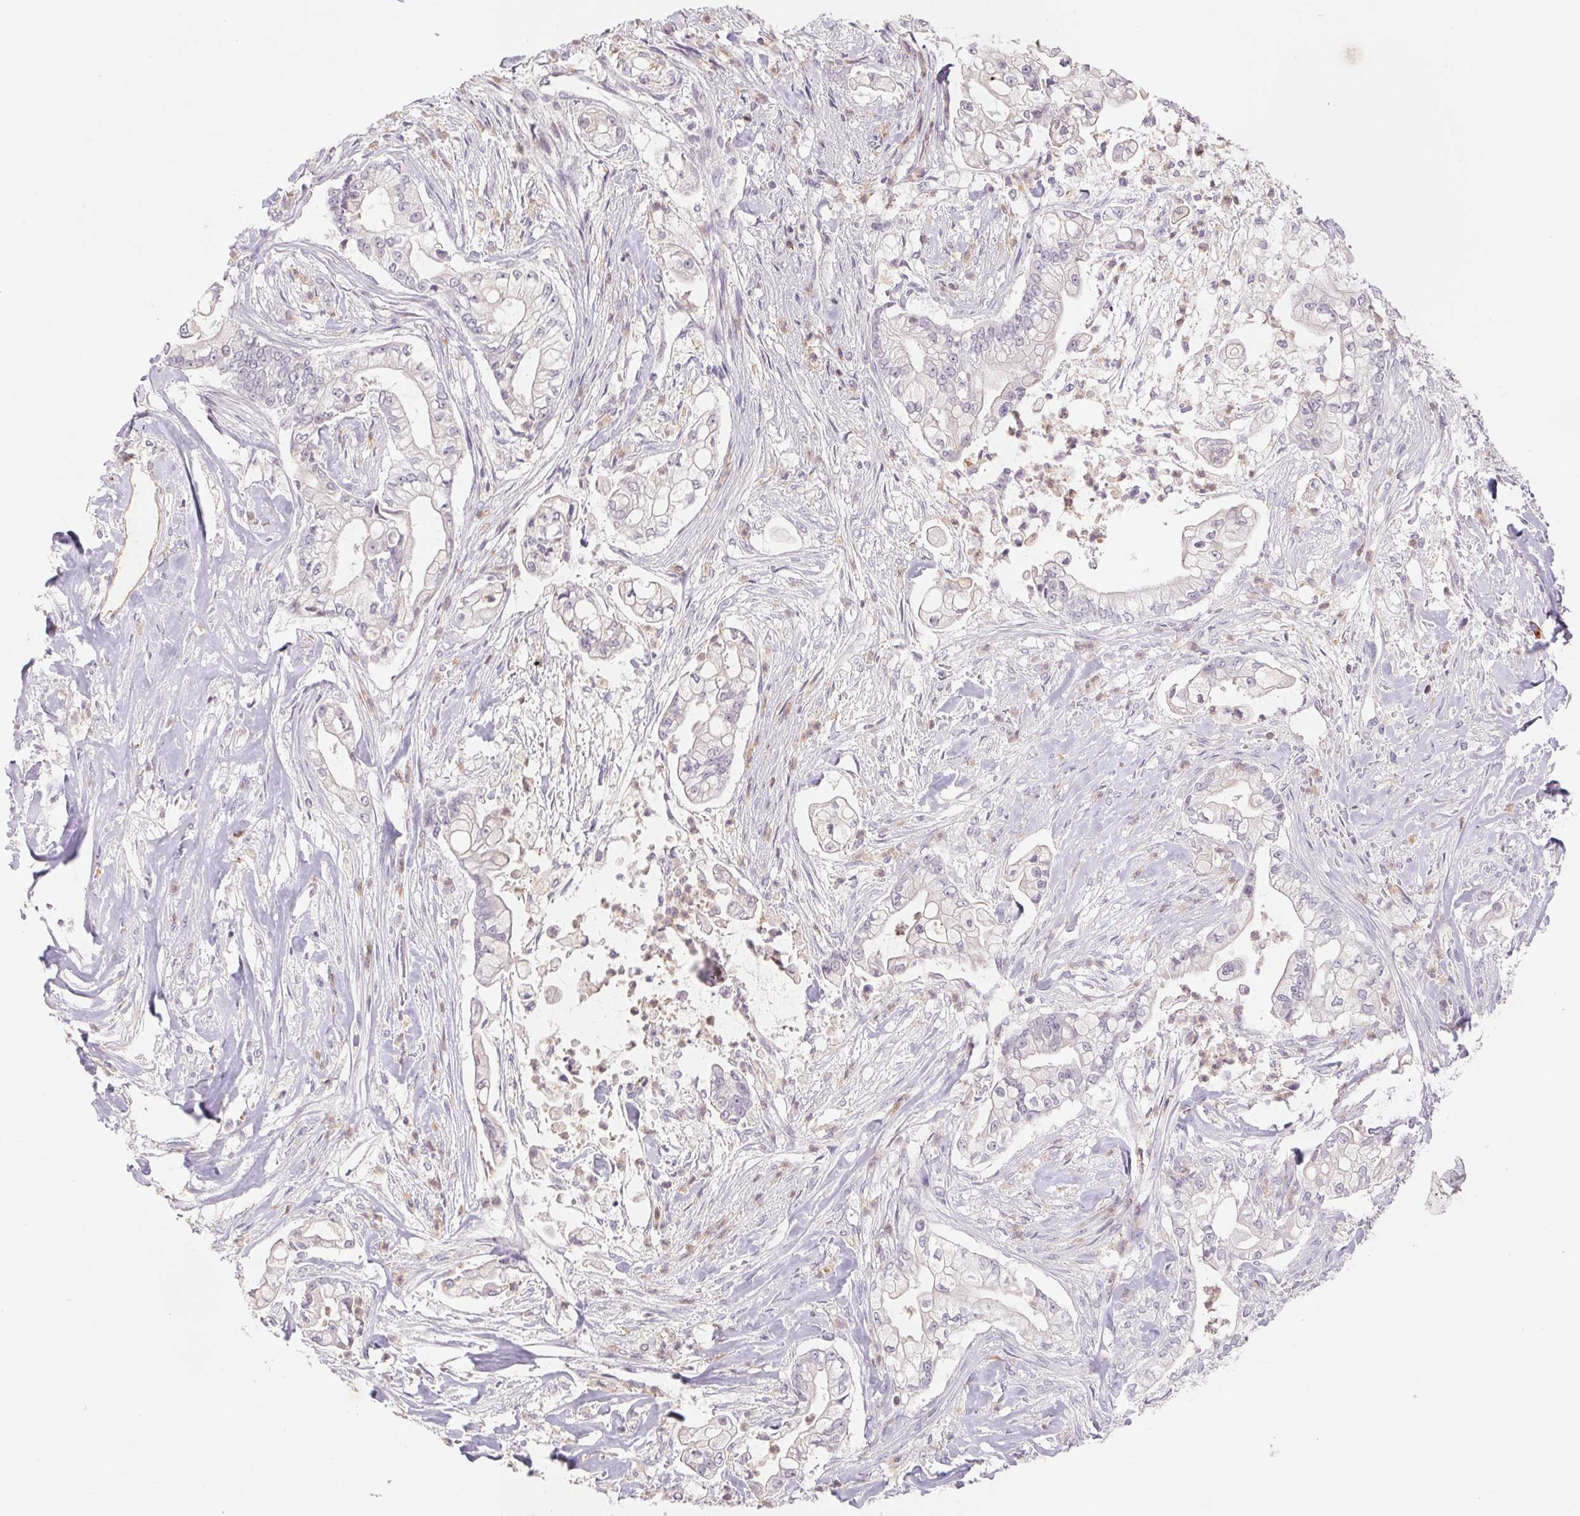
{"staining": {"intensity": "negative", "quantity": "none", "location": "none"}, "tissue": "pancreatic cancer", "cell_type": "Tumor cells", "image_type": "cancer", "snomed": [{"axis": "morphology", "description": "Adenocarcinoma, NOS"}, {"axis": "topography", "description": "Pancreas"}], "caption": "Photomicrograph shows no significant protein positivity in tumor cells of adenocarcinoma (pancreatic).", "gene": "KIF26A", "patient": {"sex": "female", "age": 69}}